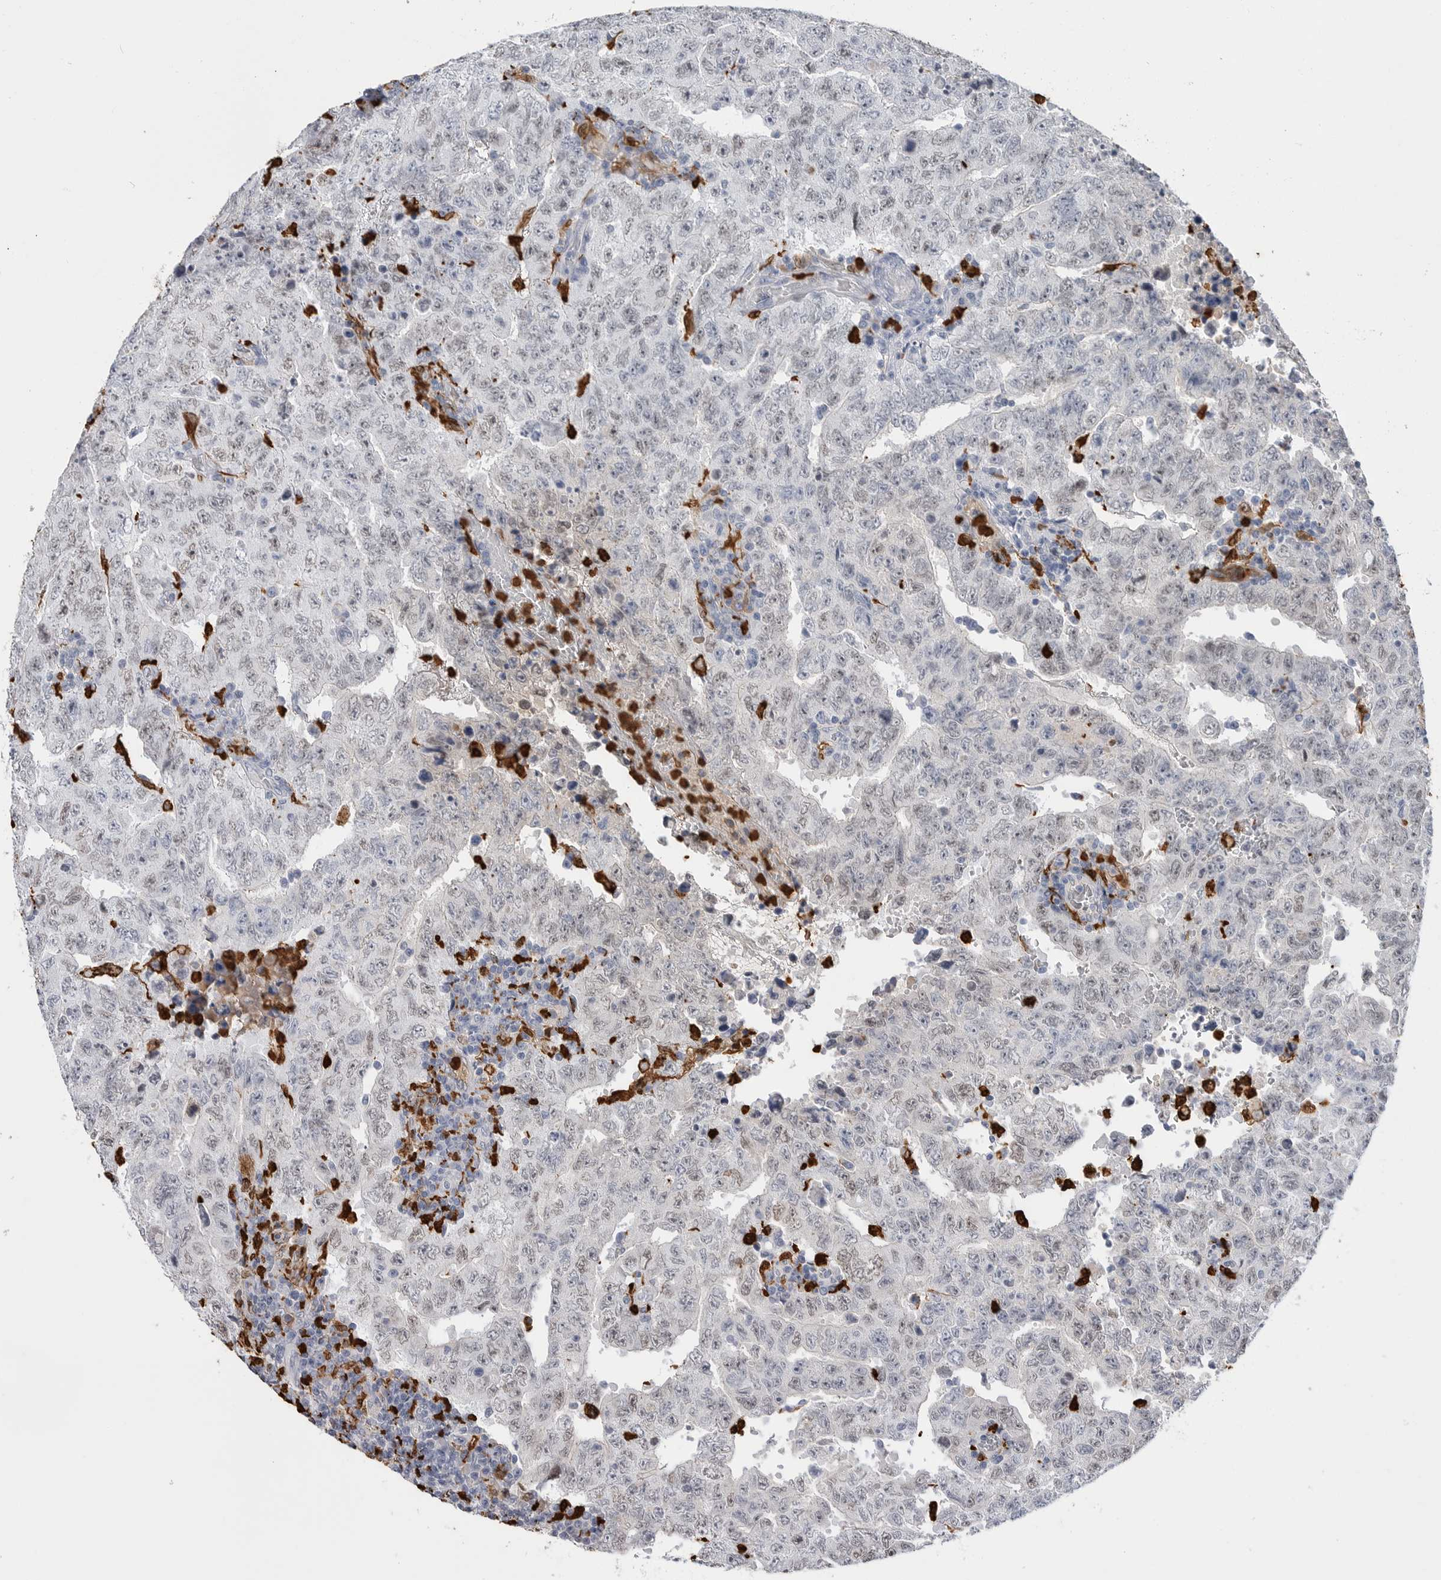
{"staining": {"intensity": "weak", "quantity": "<25%", "location": "nuclear"}, "tissue": "testis cancer", "cell_type": "Tumor cells", "image_type": "cancer", "snomed": [{"axis": "morphology", "description": "Carcinoma, Embryonal, NOS"}, {"axis": "topography", "description": "Testis"}], "caption": "Immunohistochemistry (IHC) micrograph of neoplastic tissue: testis embryonal carcinoma stained with DAB reveals no significant protein staining in tumor cells.", "gene": "CYB561D1", "patient": {"sex": "male", "age": 26}}